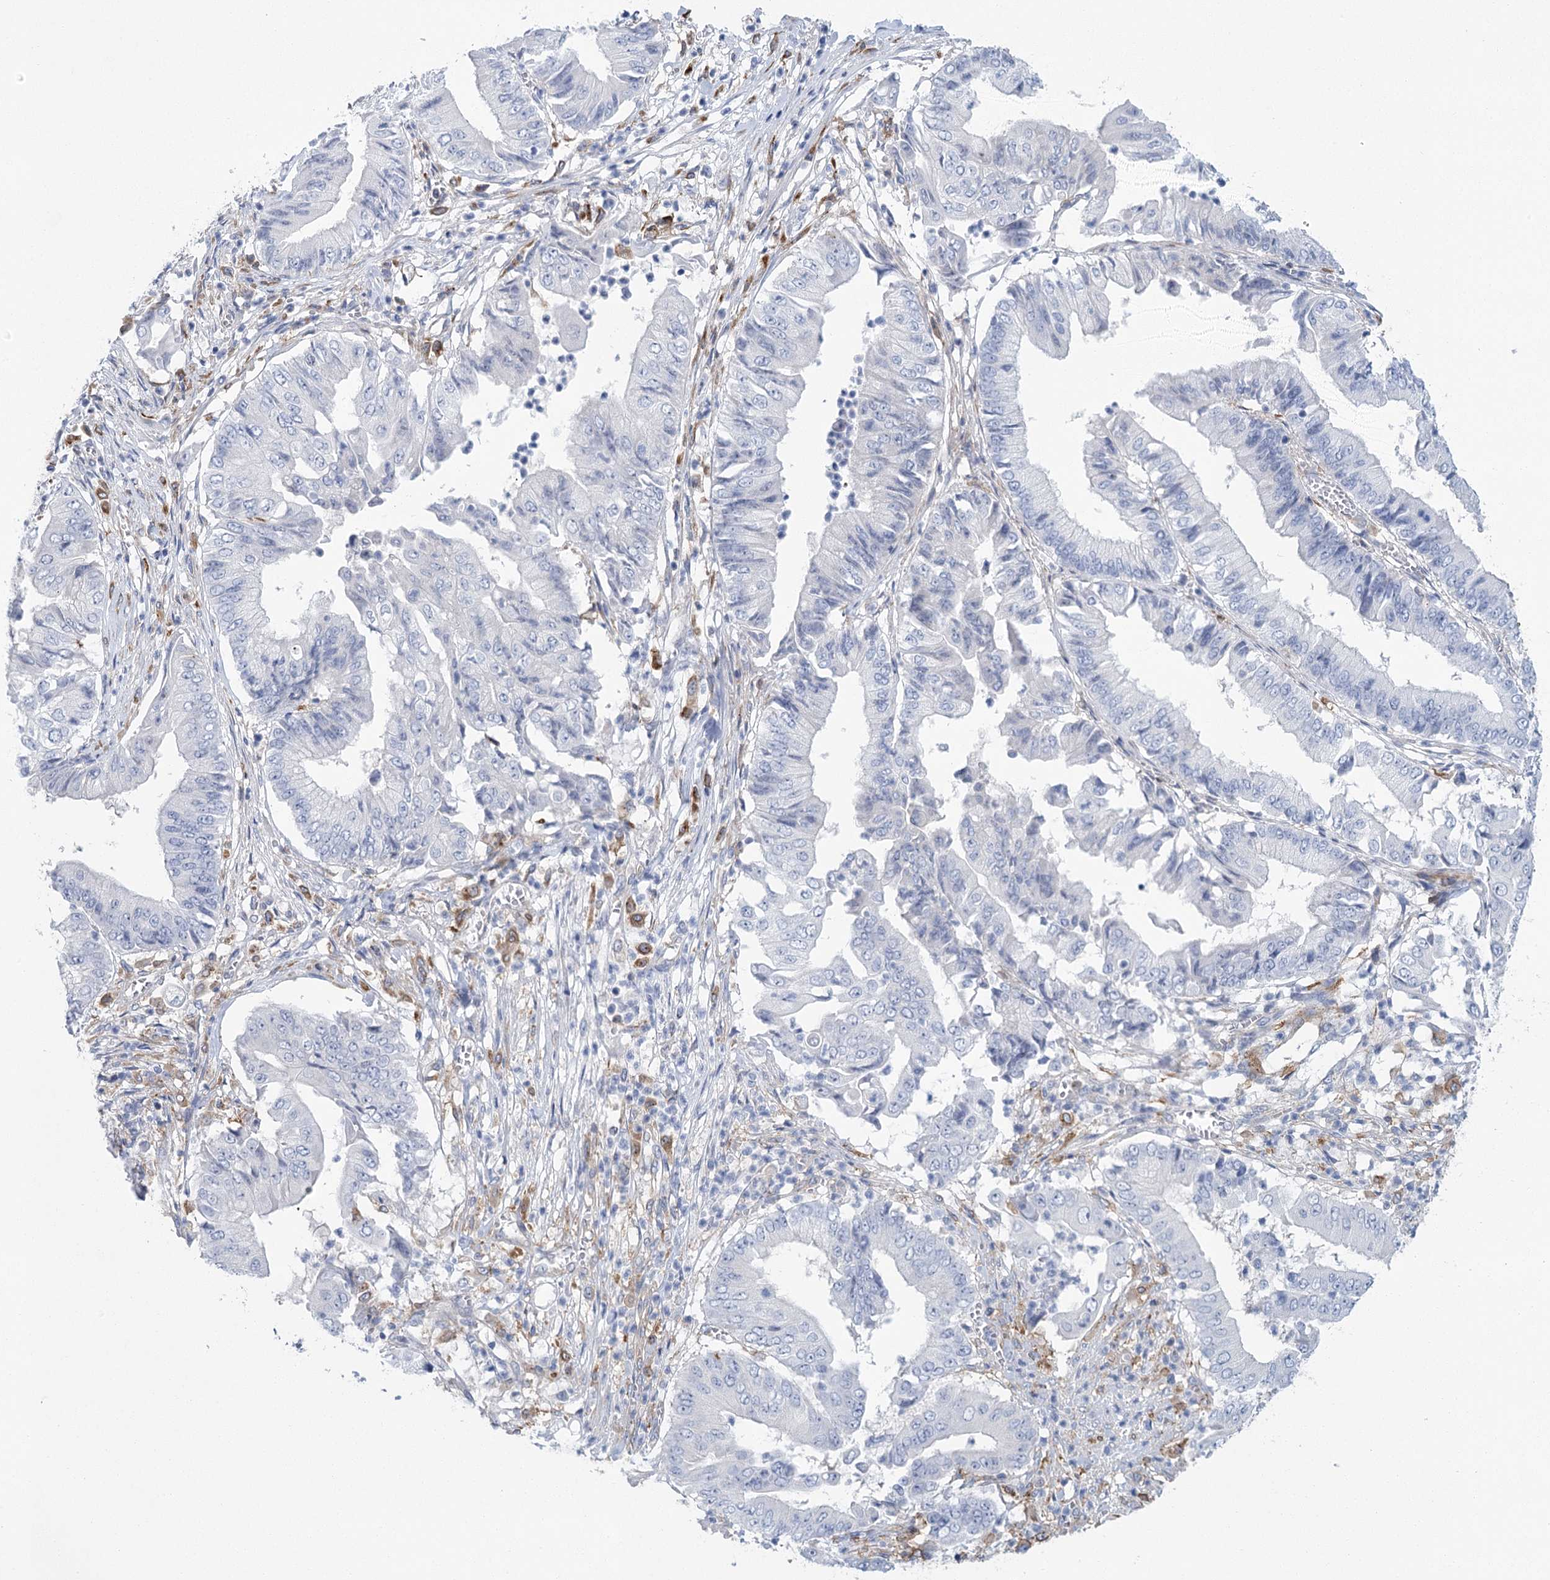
{"staining": {"intensity": "negative", "quantity": "none", "location": "none"}, "tissue": "pancreatic cancer", "cell_type": "Tumor cells", "image_type": "cancer", "snomed": [{"axis": "morphology", "description": "Adenocarcinoma, NOS"}, {"axis": "topography", "description": "Pancreas"}], "caption": "IHC of human adenocarcinoma (pancreatic) reveals no expression in tumor cells.", "gene": "CCDC88A", "patient": {"sex": "female", "age": 77}}